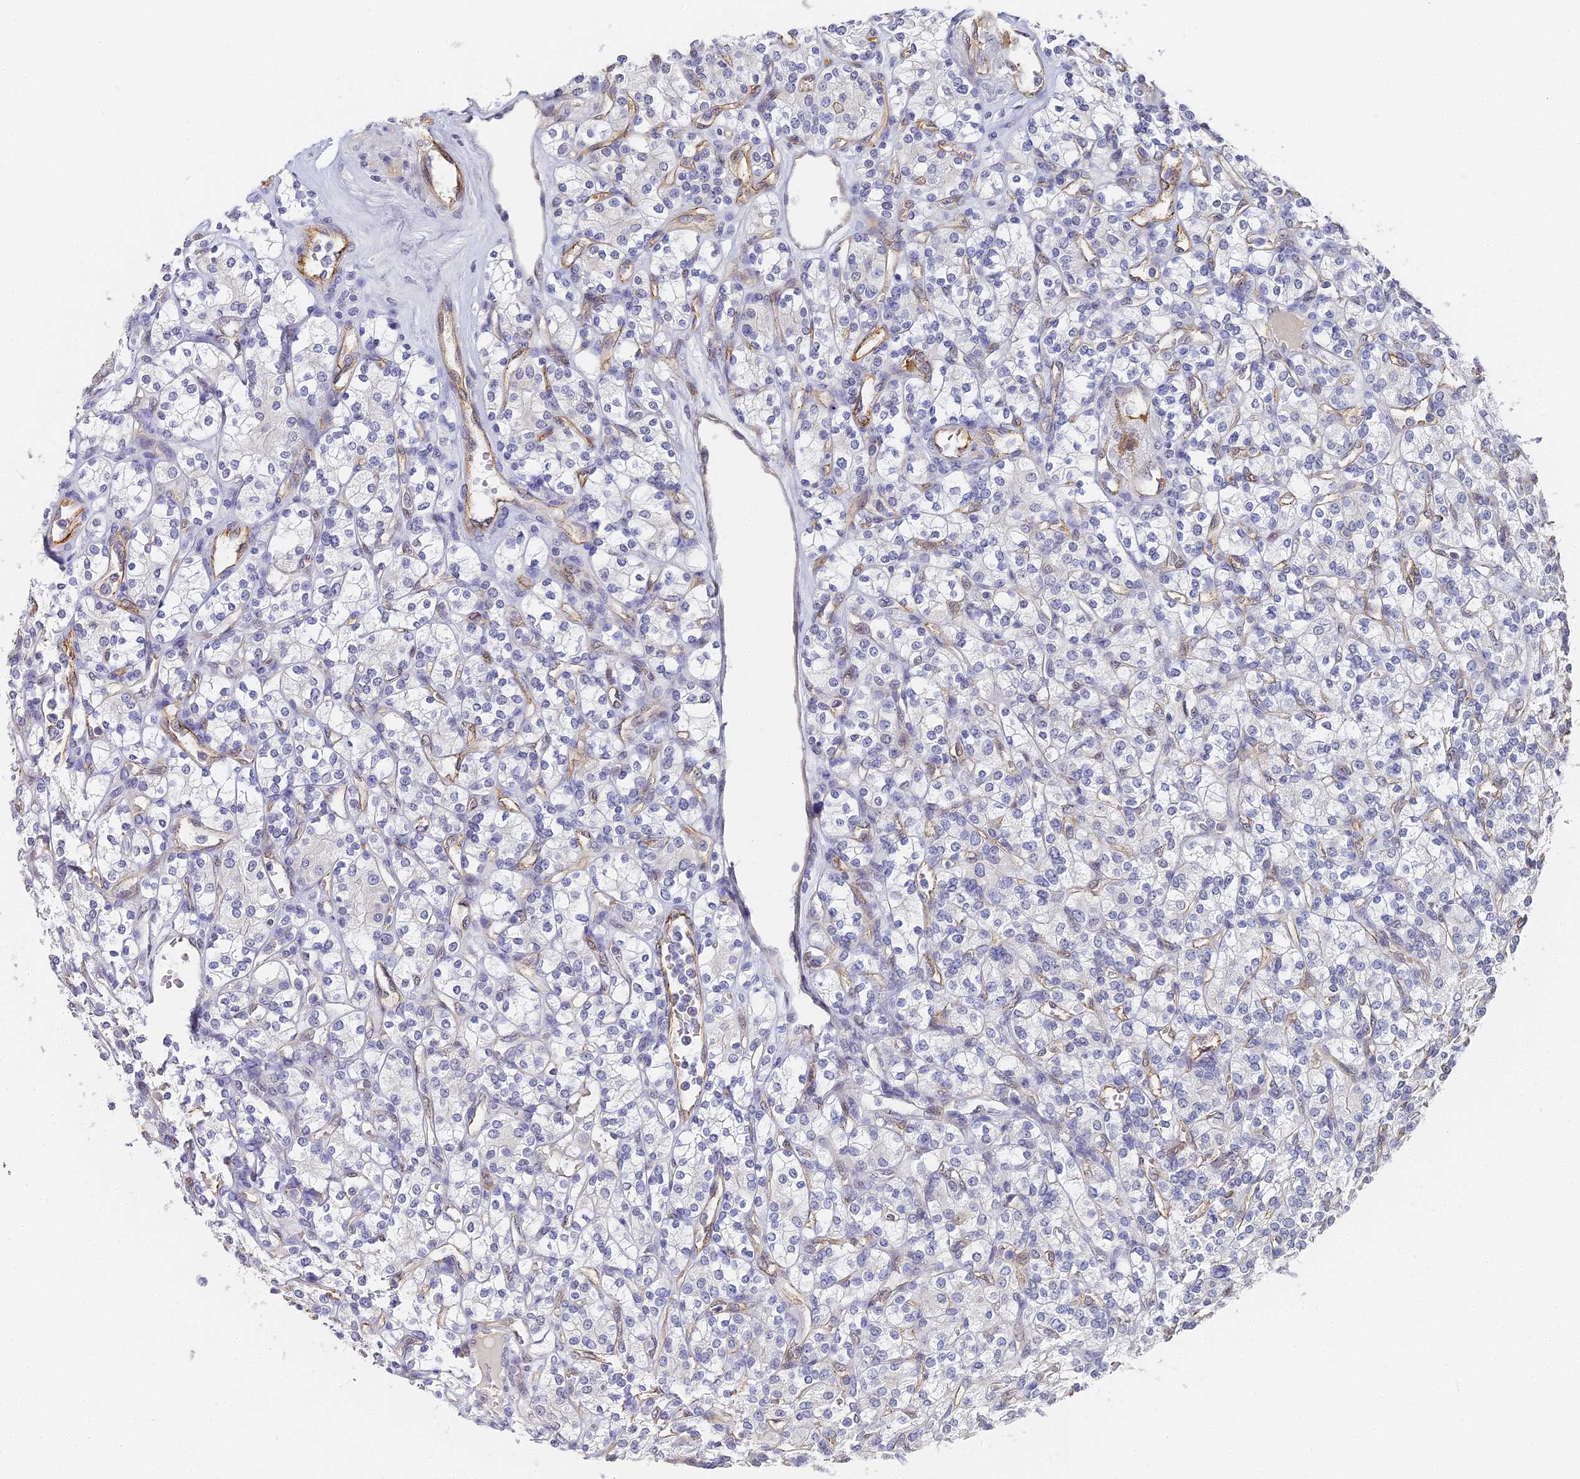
{"staining": {"intensity": "negative", "quantity": "none", "location": "none"}, "tissue": "renal cancer", "cell_type": "Tumor cells", "image_type": "cancer", "snomed": [{"axis": "morphology", "description": "Adenocarcinoma, NOS"}, {"axis": "topography", "description": "Kidney"}], "caption": "DAB (3,3'-diaminobenzidine) immunohistochemical staining of human adenocarcinoma (renal) reveals no significant expression in tumor cells.", "gene": "GJA1", "patient": {"sex": "male", "age": 77}}